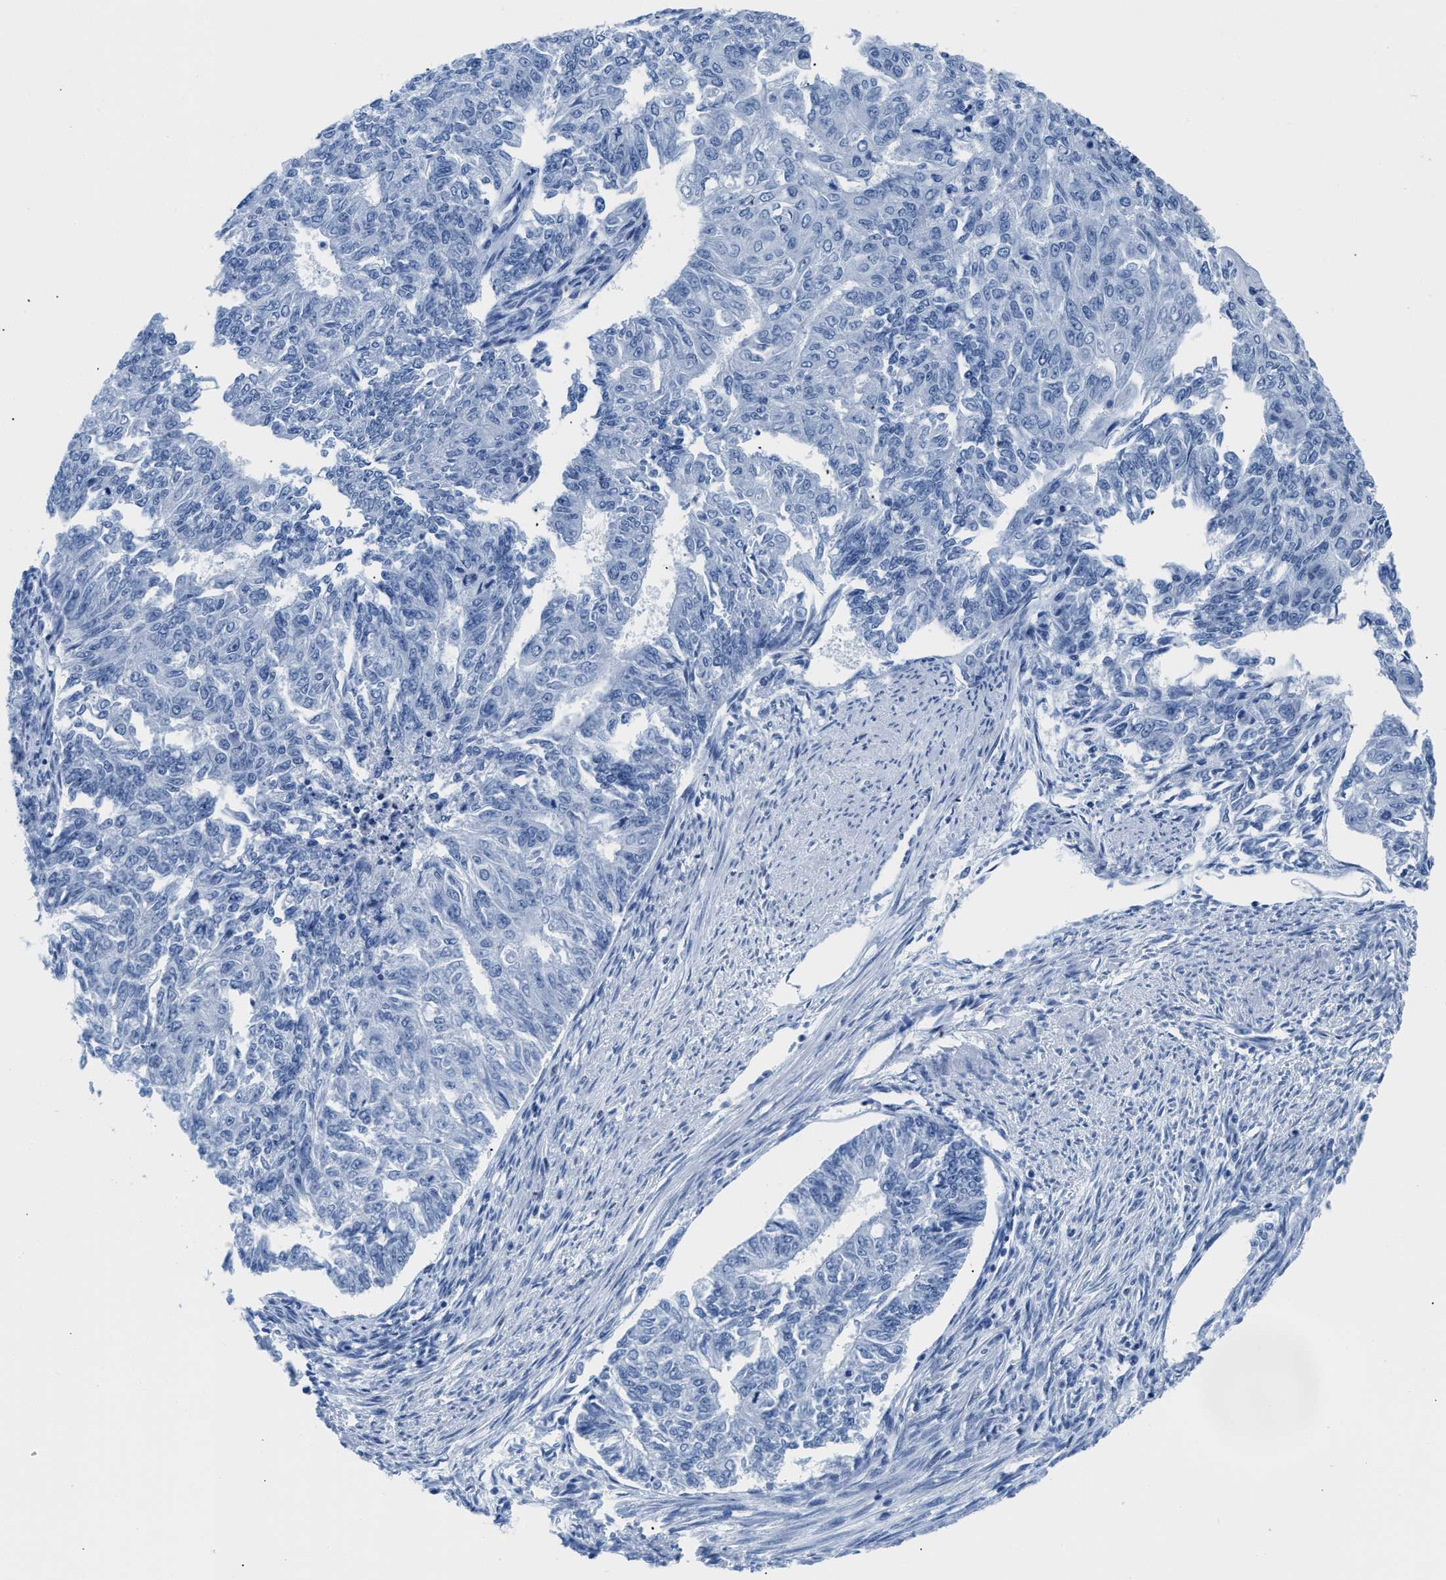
{"staining": {"intensity": "negative", "quantity": "none", "location": "none"}, "tissue": "endometrial cancer", "cell_type": "Tumor cells", "image_type": "cancer", "snomed": [{"axis": "morphology", "description": "Adenocarcinoma, NOS"}, {"axis": "topography", "description": "Endometrium"}], "caption": "Immunohistochemical staining of endometrial cancer (adenocarcinoma) exhibits no significant staining in tumor cells.", "gene": "CTBP1", "patient": {"sex": "female", "age": 32}}